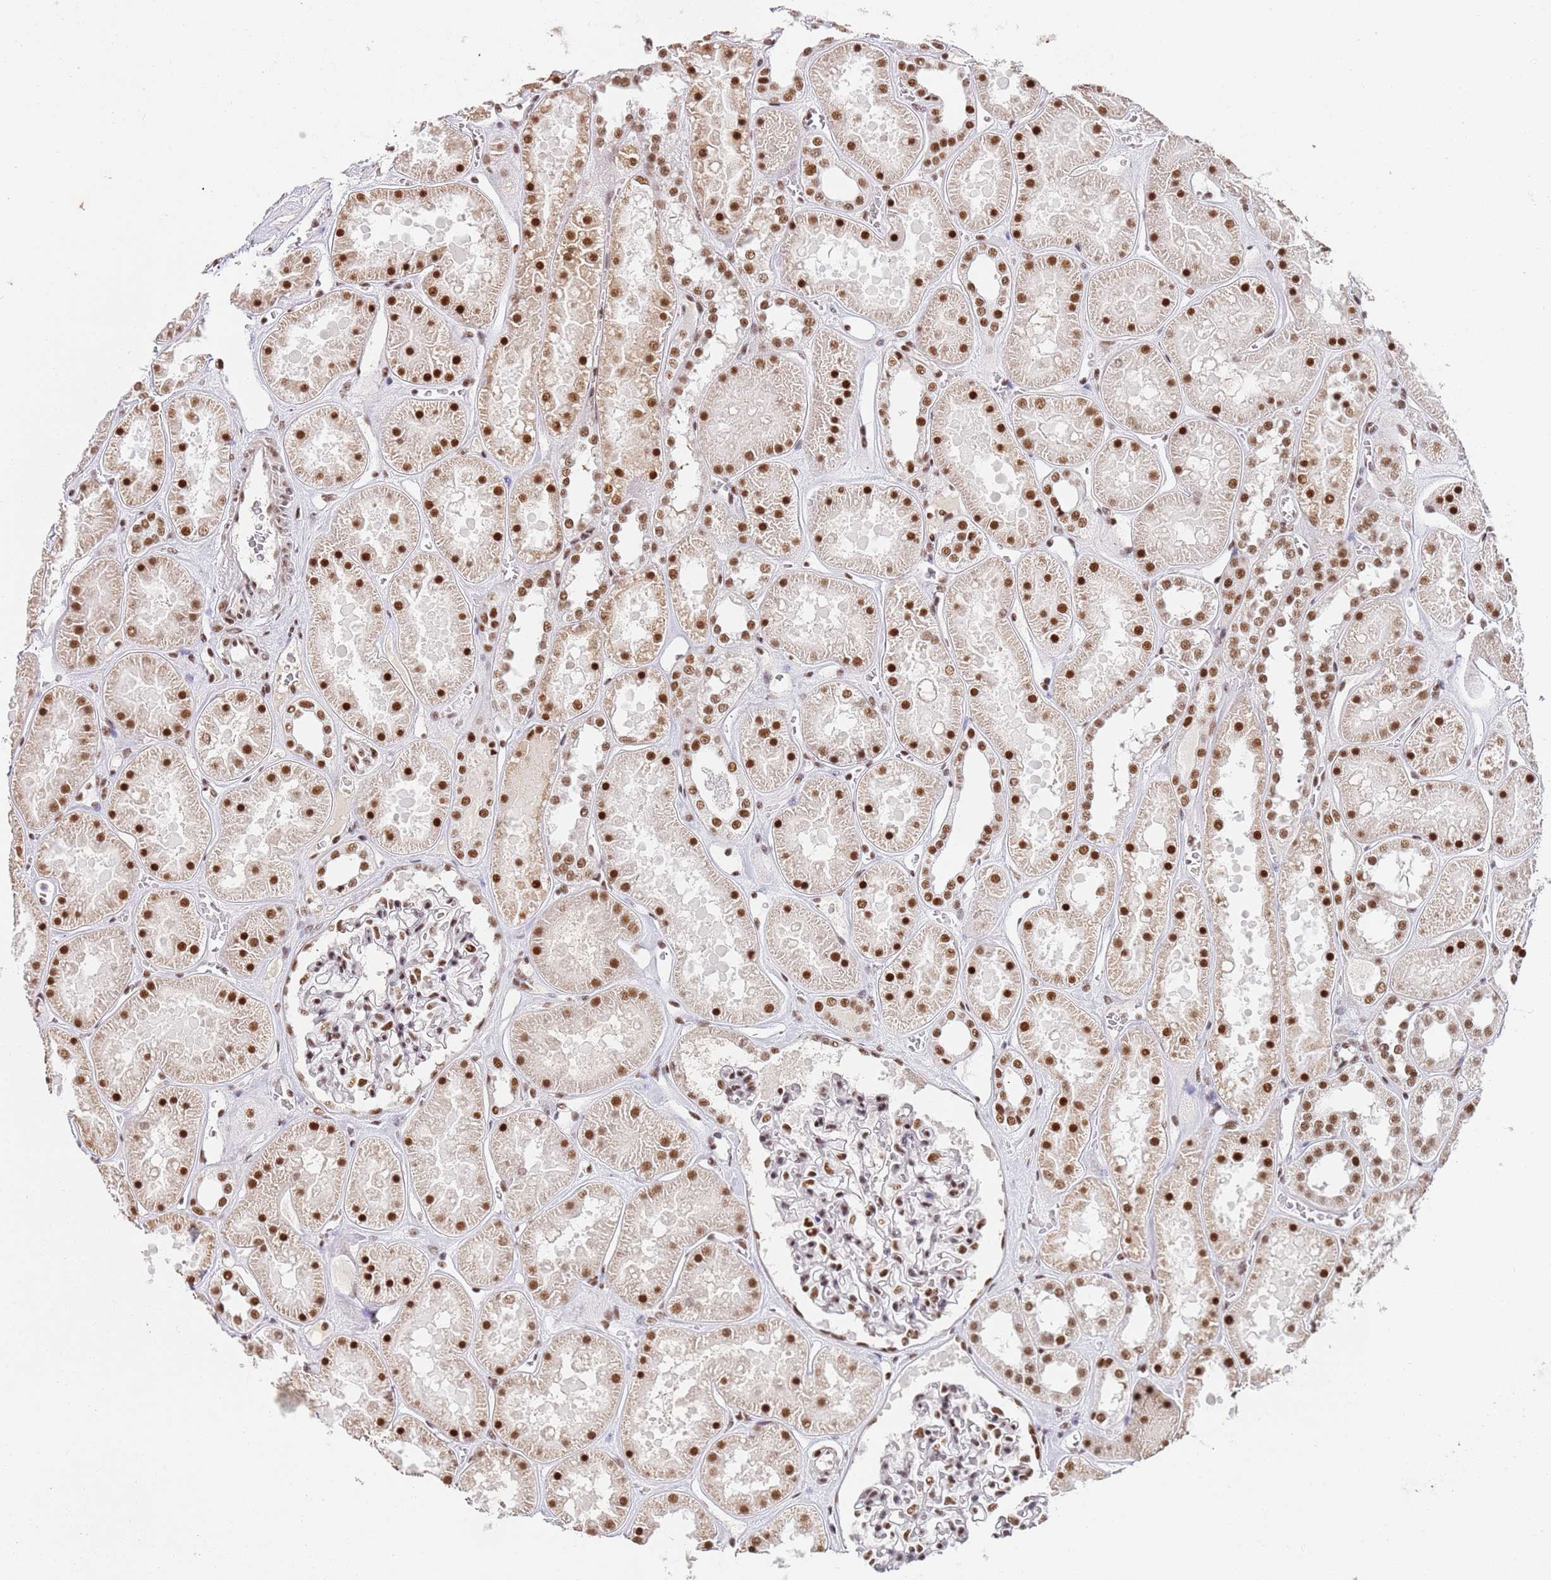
{"staining": {"intensity": "moderate", "quantity": "25%-75%", "location": "nuclear"}, "tissue": "kidney", "cell_type": "Cells in glomeruli", "image_type": "normal", "snomed": [{"axis": "morphology", "description": "Normal tissue, NOS"}, {"axis": "topography", "description": "Kidney"}], "caption": "Protein expression analysis of normal kidney demonstrates moderate nuclear staining in about 25%-75% of cells in glomeruli. Nuclei are stained in blue.", "gene": "AKAP8L", "patient": {"sex": "female", "age": 41}}